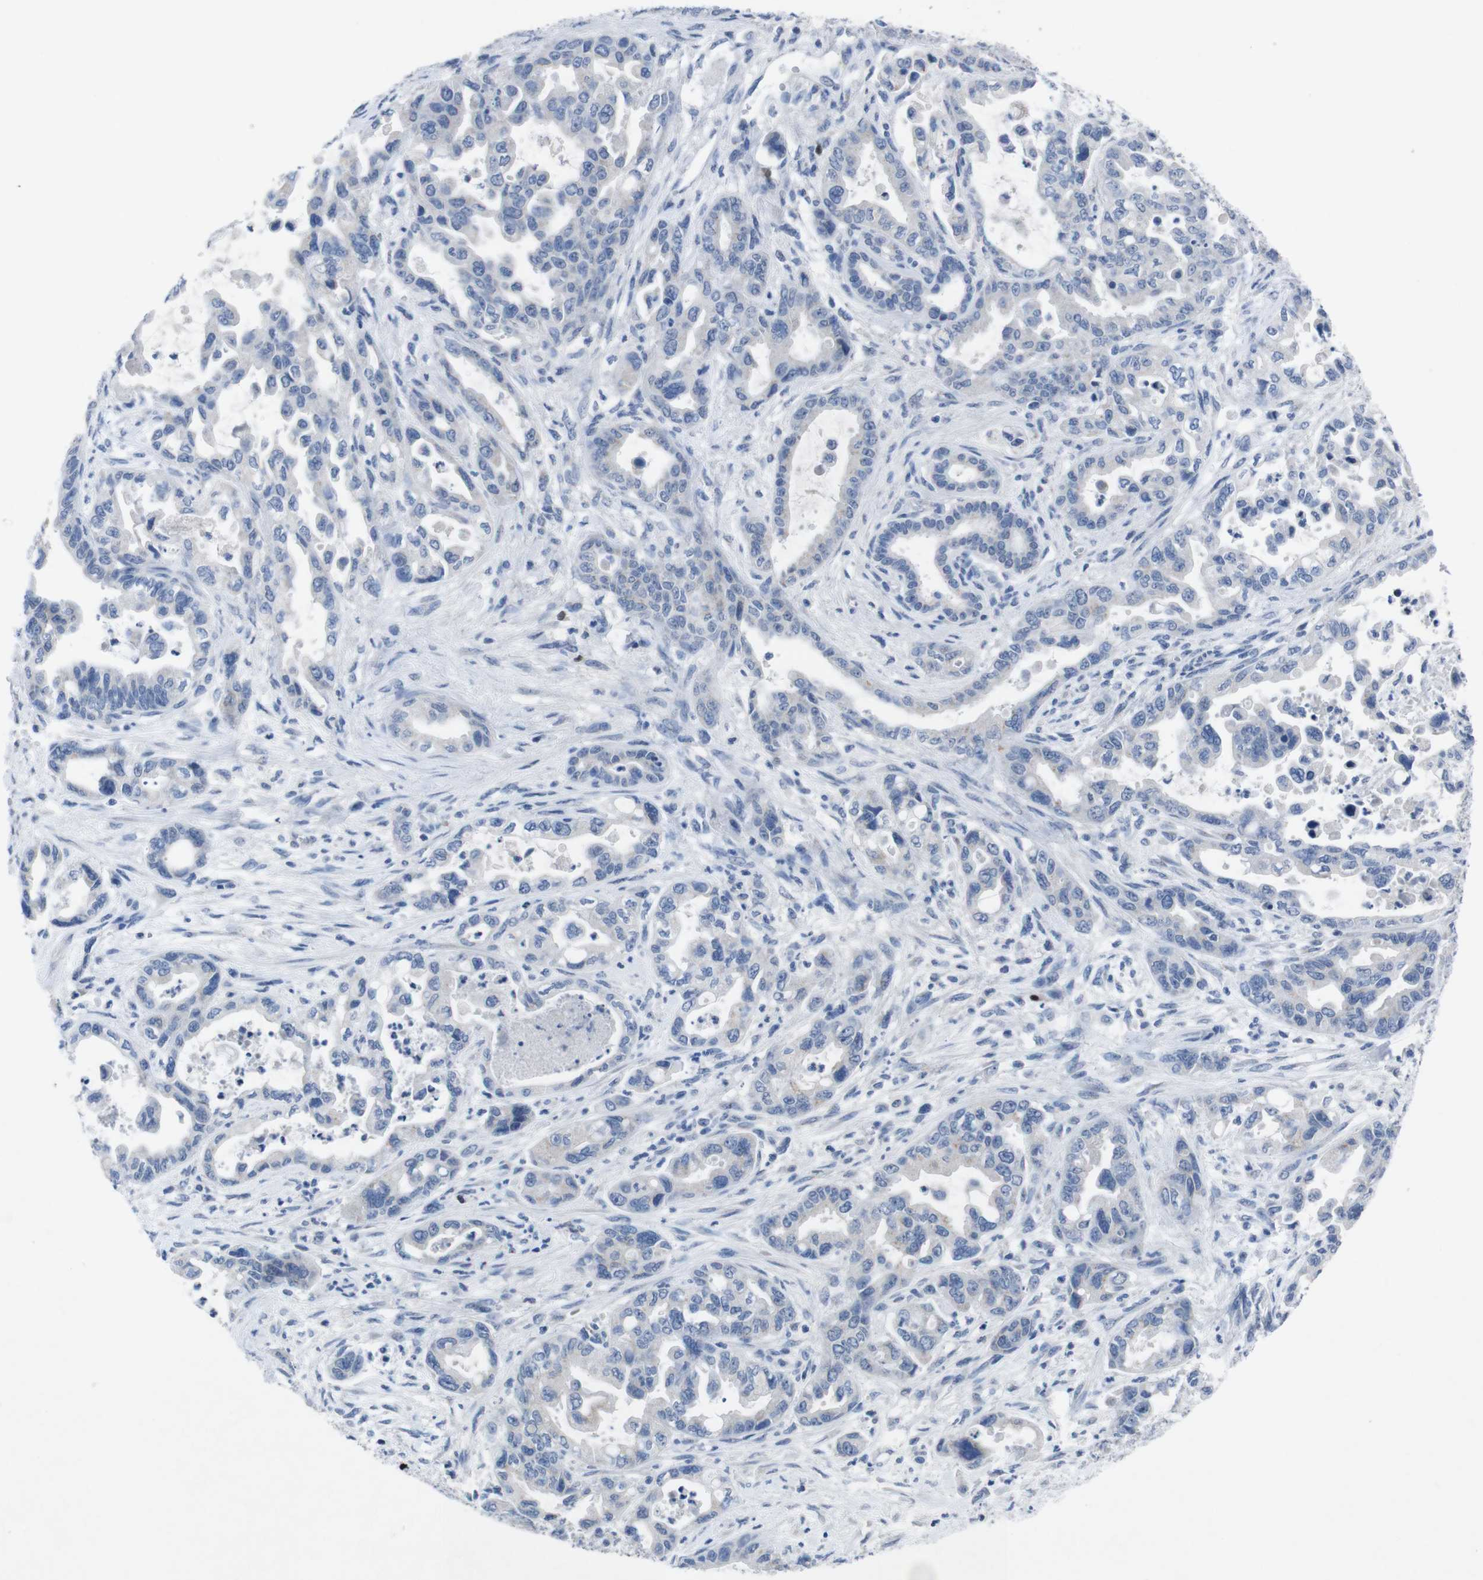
{"staining": {"intensity": "negative", "quantity": "none", "location": "none"}, "tissue": "pancreatic cancer", "cell_type": "Tumor cells", "image_type": "cancer", "snomed": [{"axis": "morphology", "description": "Adenocarcinoma, NOS"}, {"axis": "topography", "description": "Pancreas"}], "caption": "Photomicrograph shows no protein positivity in tumor cells of adenocarcinoma (pancreatic) tissue.", "gene": "IRF4", "patient": {"sex": "male", "age": 70}}